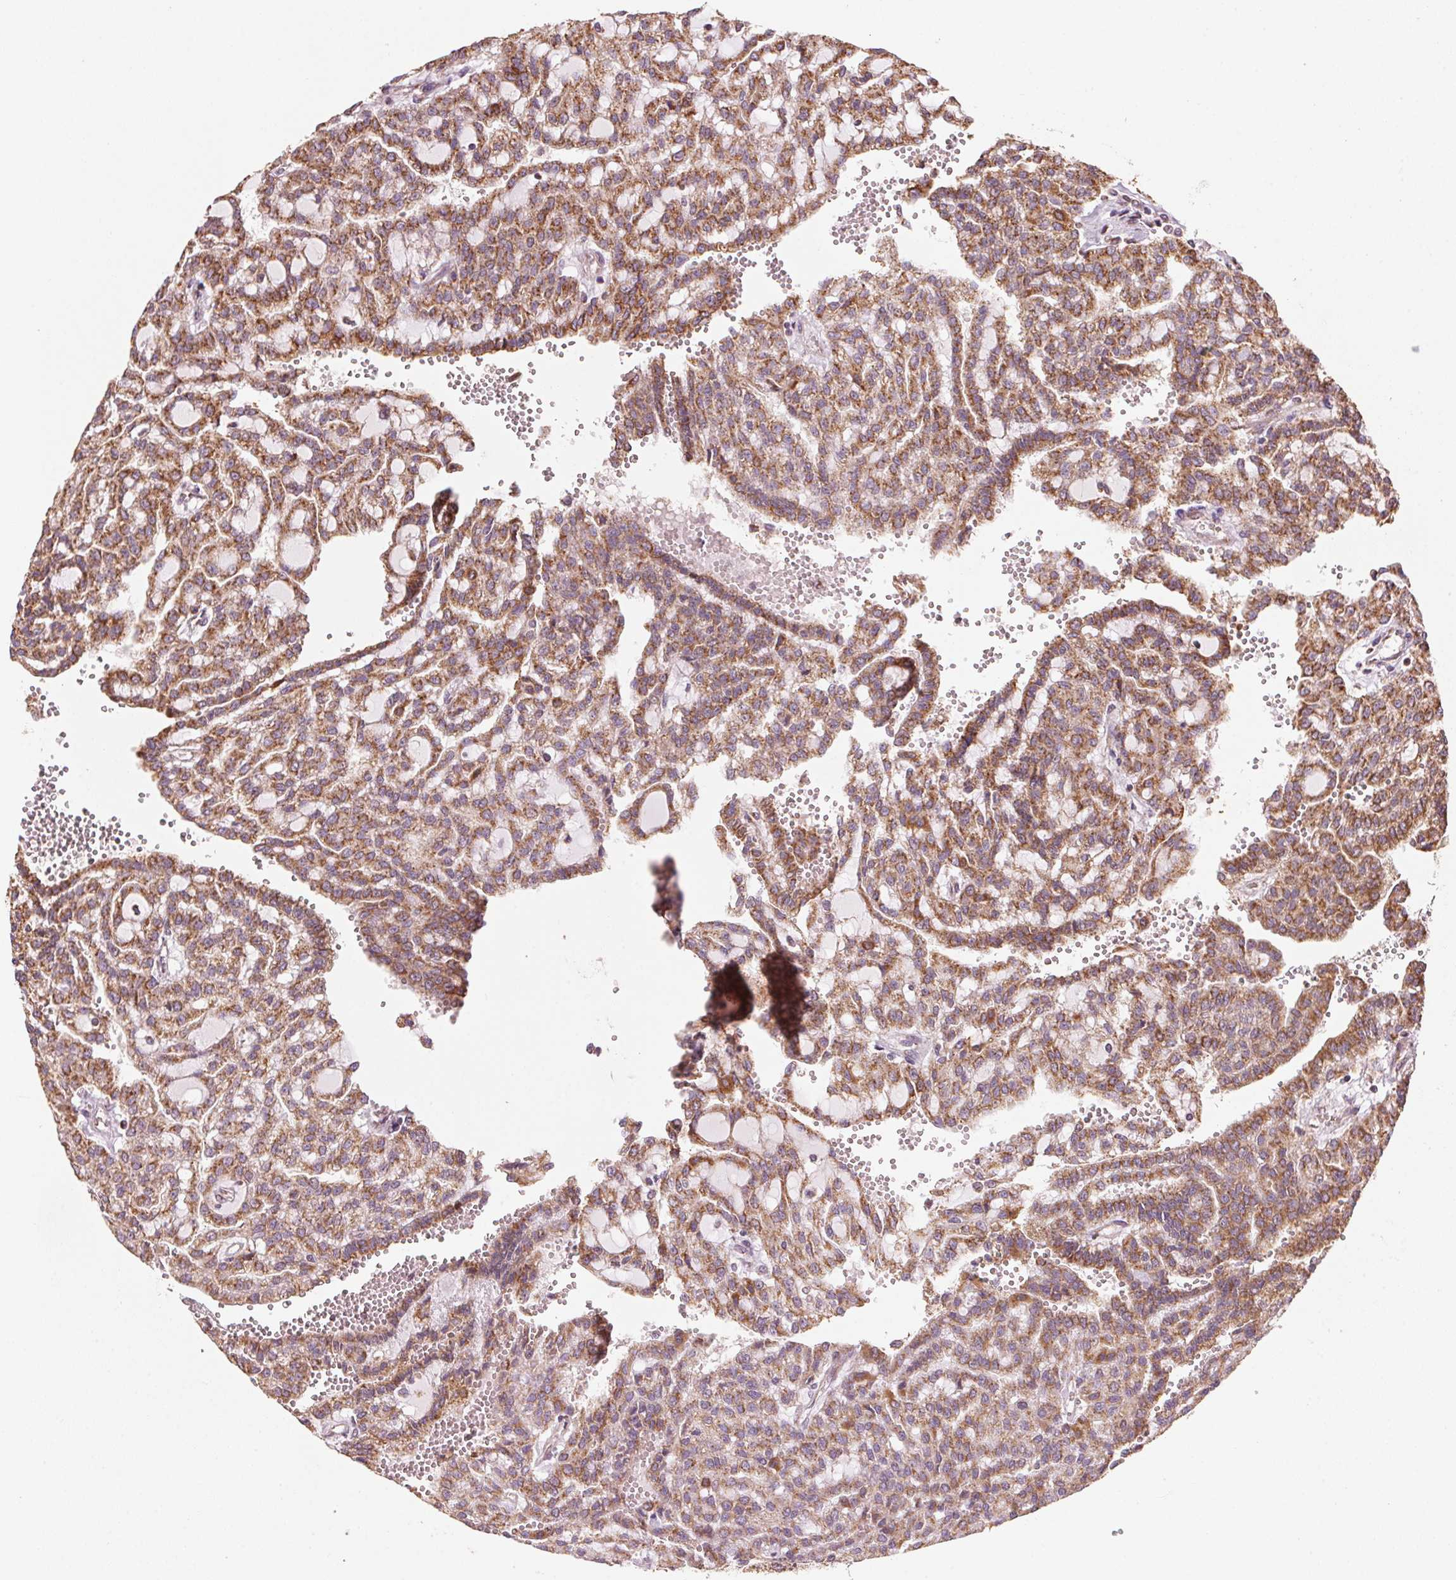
{"staining": {"intensity": "moderate", "quantity": ">75%", "location": "cytoplasmic/membranous"}, "tissue": "renal cancer", "cell_type": "Tumor cells", "image_type": "cancer", "snomed": [{"axis": "morphology", "description": "Adenocarcinoma, NOS"}, {"axis": "topography", "description": "Kidney"}], "caption": "Moderate cytoplasmic/membranous expression for a protein is present in about >75% of tumor cells of renal cancer using immunohistochemistry (IHC).", "gene": "TOMM70", "patient": {"sex": "male", "age": 63}}